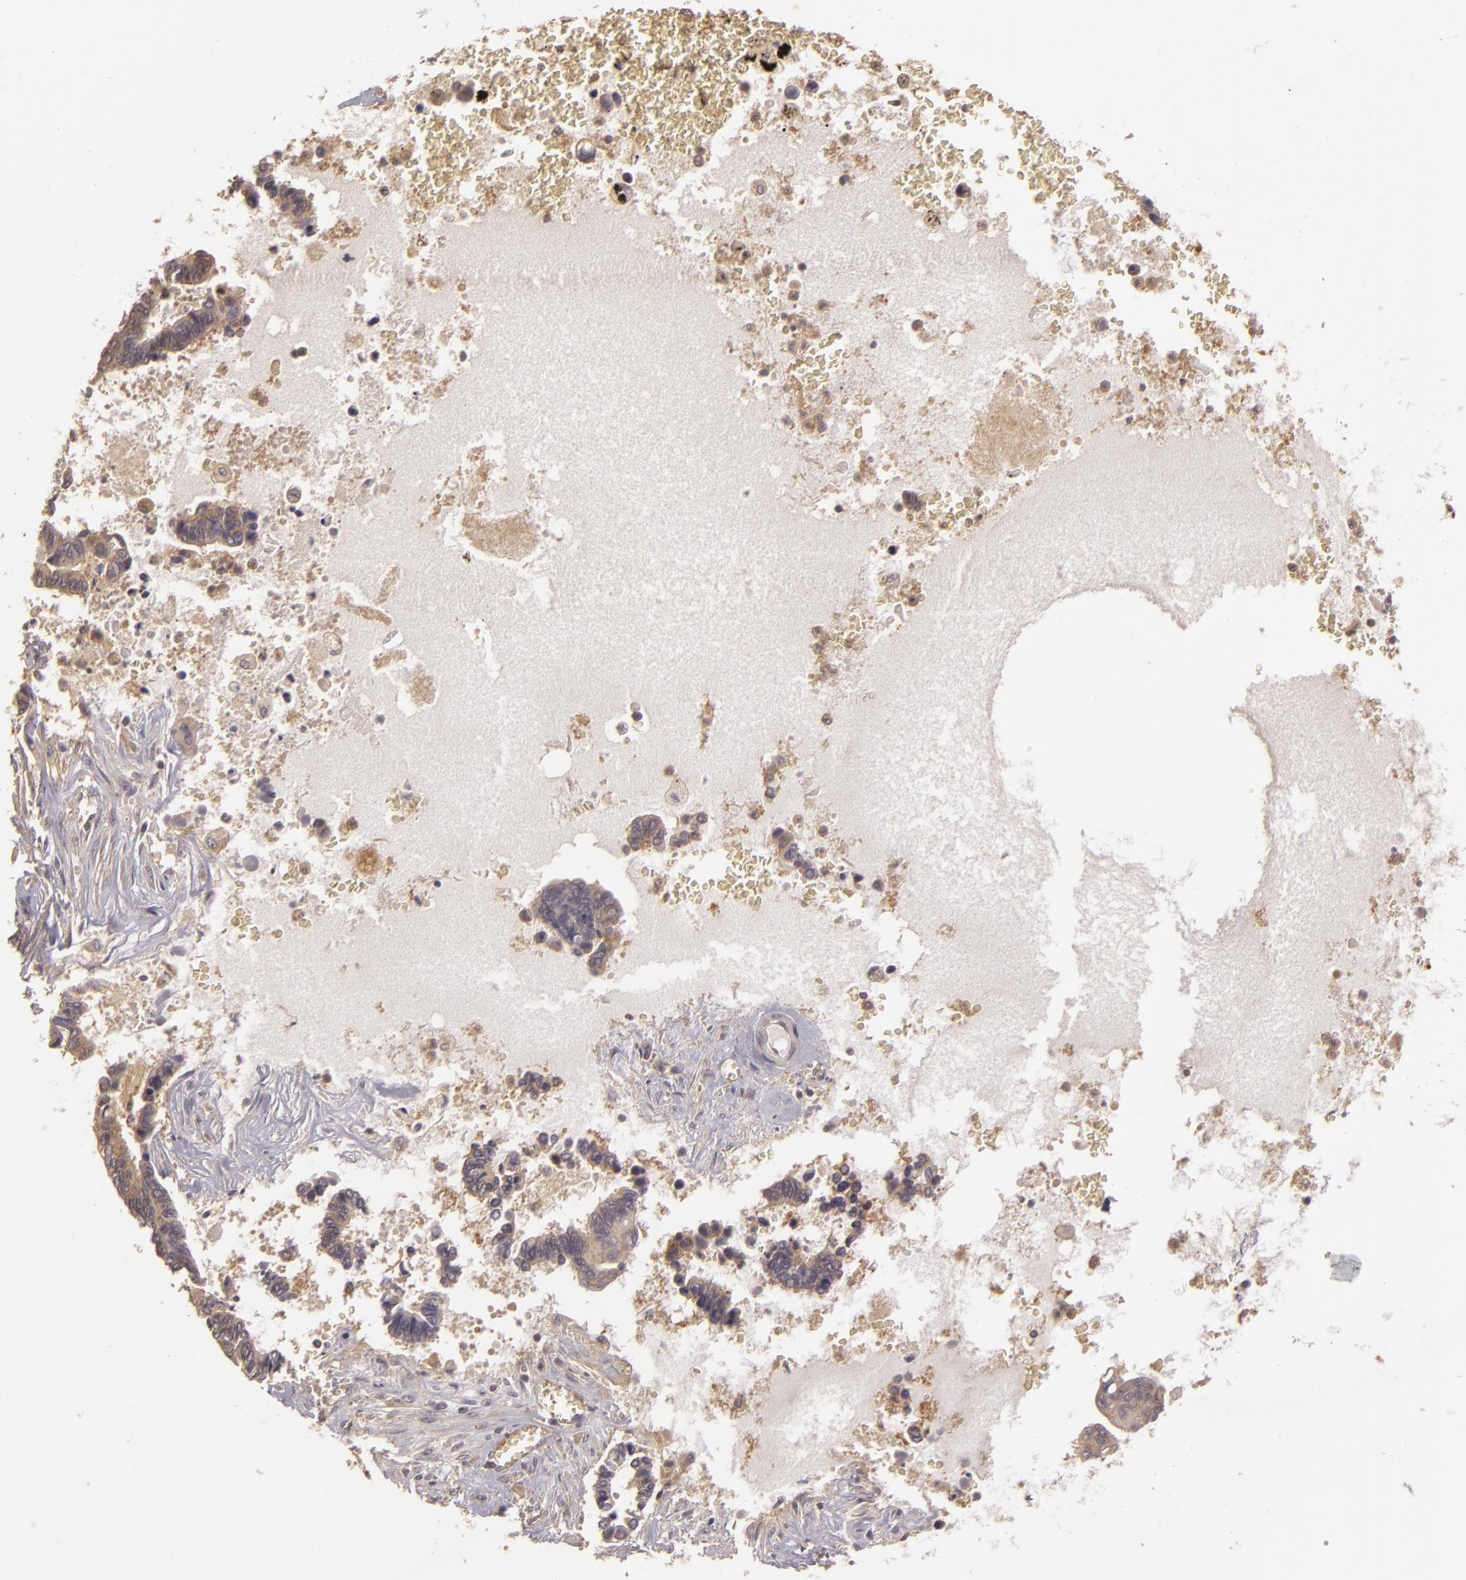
{"staining": {"intensity": "weak", "quantity": ">75%", "location": "cytoplasmic/membranous"}, "tissue": "pancreatic cancer", "cell_type": "Tumor cells", "image_type": "cancer", "snomed": [{"axis": "morphology", "description": "Adenocarcinoma, NOS"}, {"axis": "topography", "description": "Pancreas"}], "caption": "Pancreatic cancer tissue exhibits weak cytoplasmic/membranous expression in about >75% of tumor cells, visualized by immunohistochemistry.", "gene": "HRAS", "patient": {"sex": "female", "age": 70}}